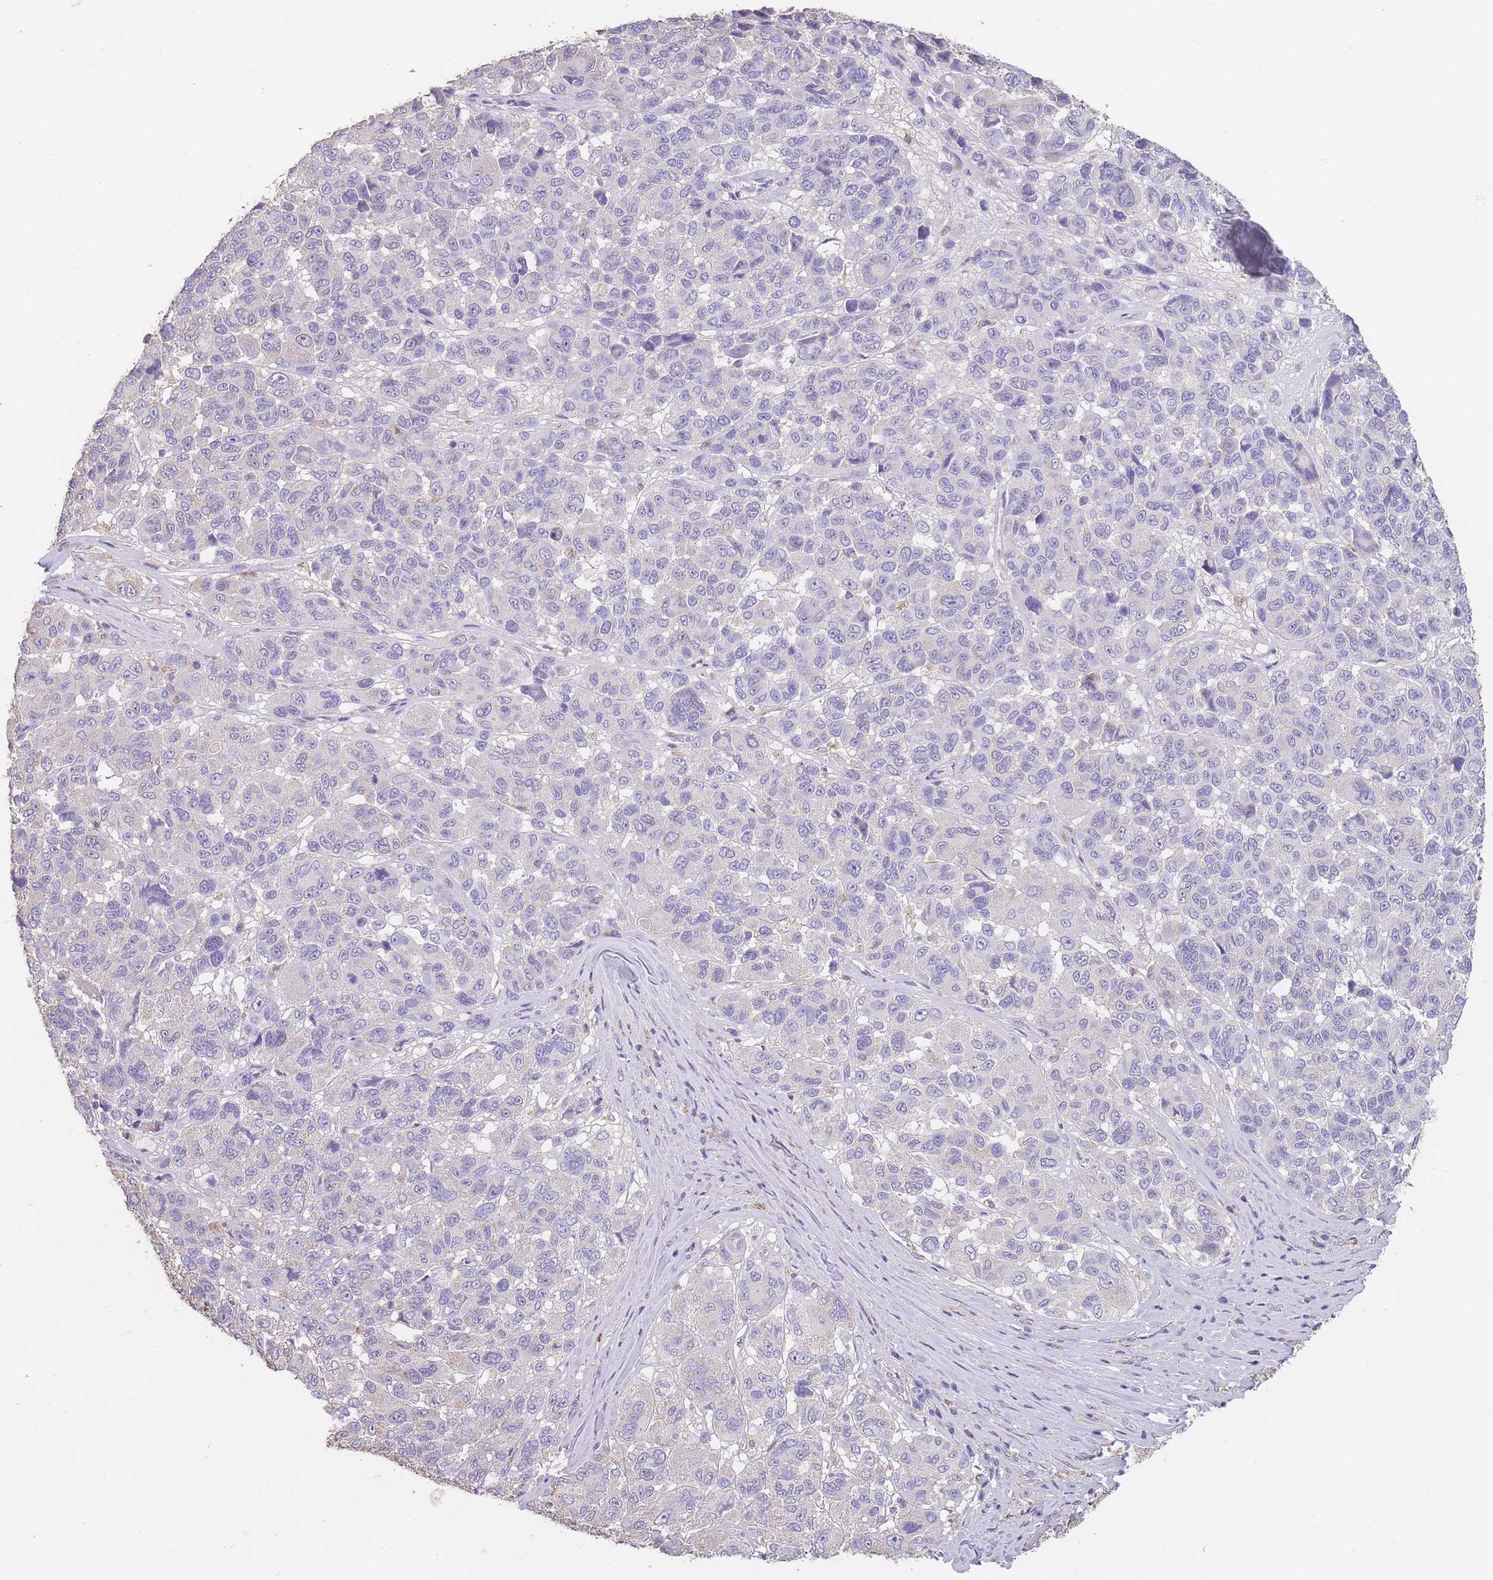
{"staining": {"intensity": "negative", "quantity": "none", "location": "none"}, "tissue": "melanoma", "cell_type": "Tumor cells", "image_type": "cancer", "snomed": [{"axis": "morphology", "description": "Malignant melanoma, NOS"}, {"axis": "topography", "description": "Skin"}], "caption": "High power microscopy micrograph of an IHC histopathology image of malignant melanoma, revealing no significant positivity in tumor cells.", "gene": "CLEC12A", "patient": {"sex": "female", "age": 66}}